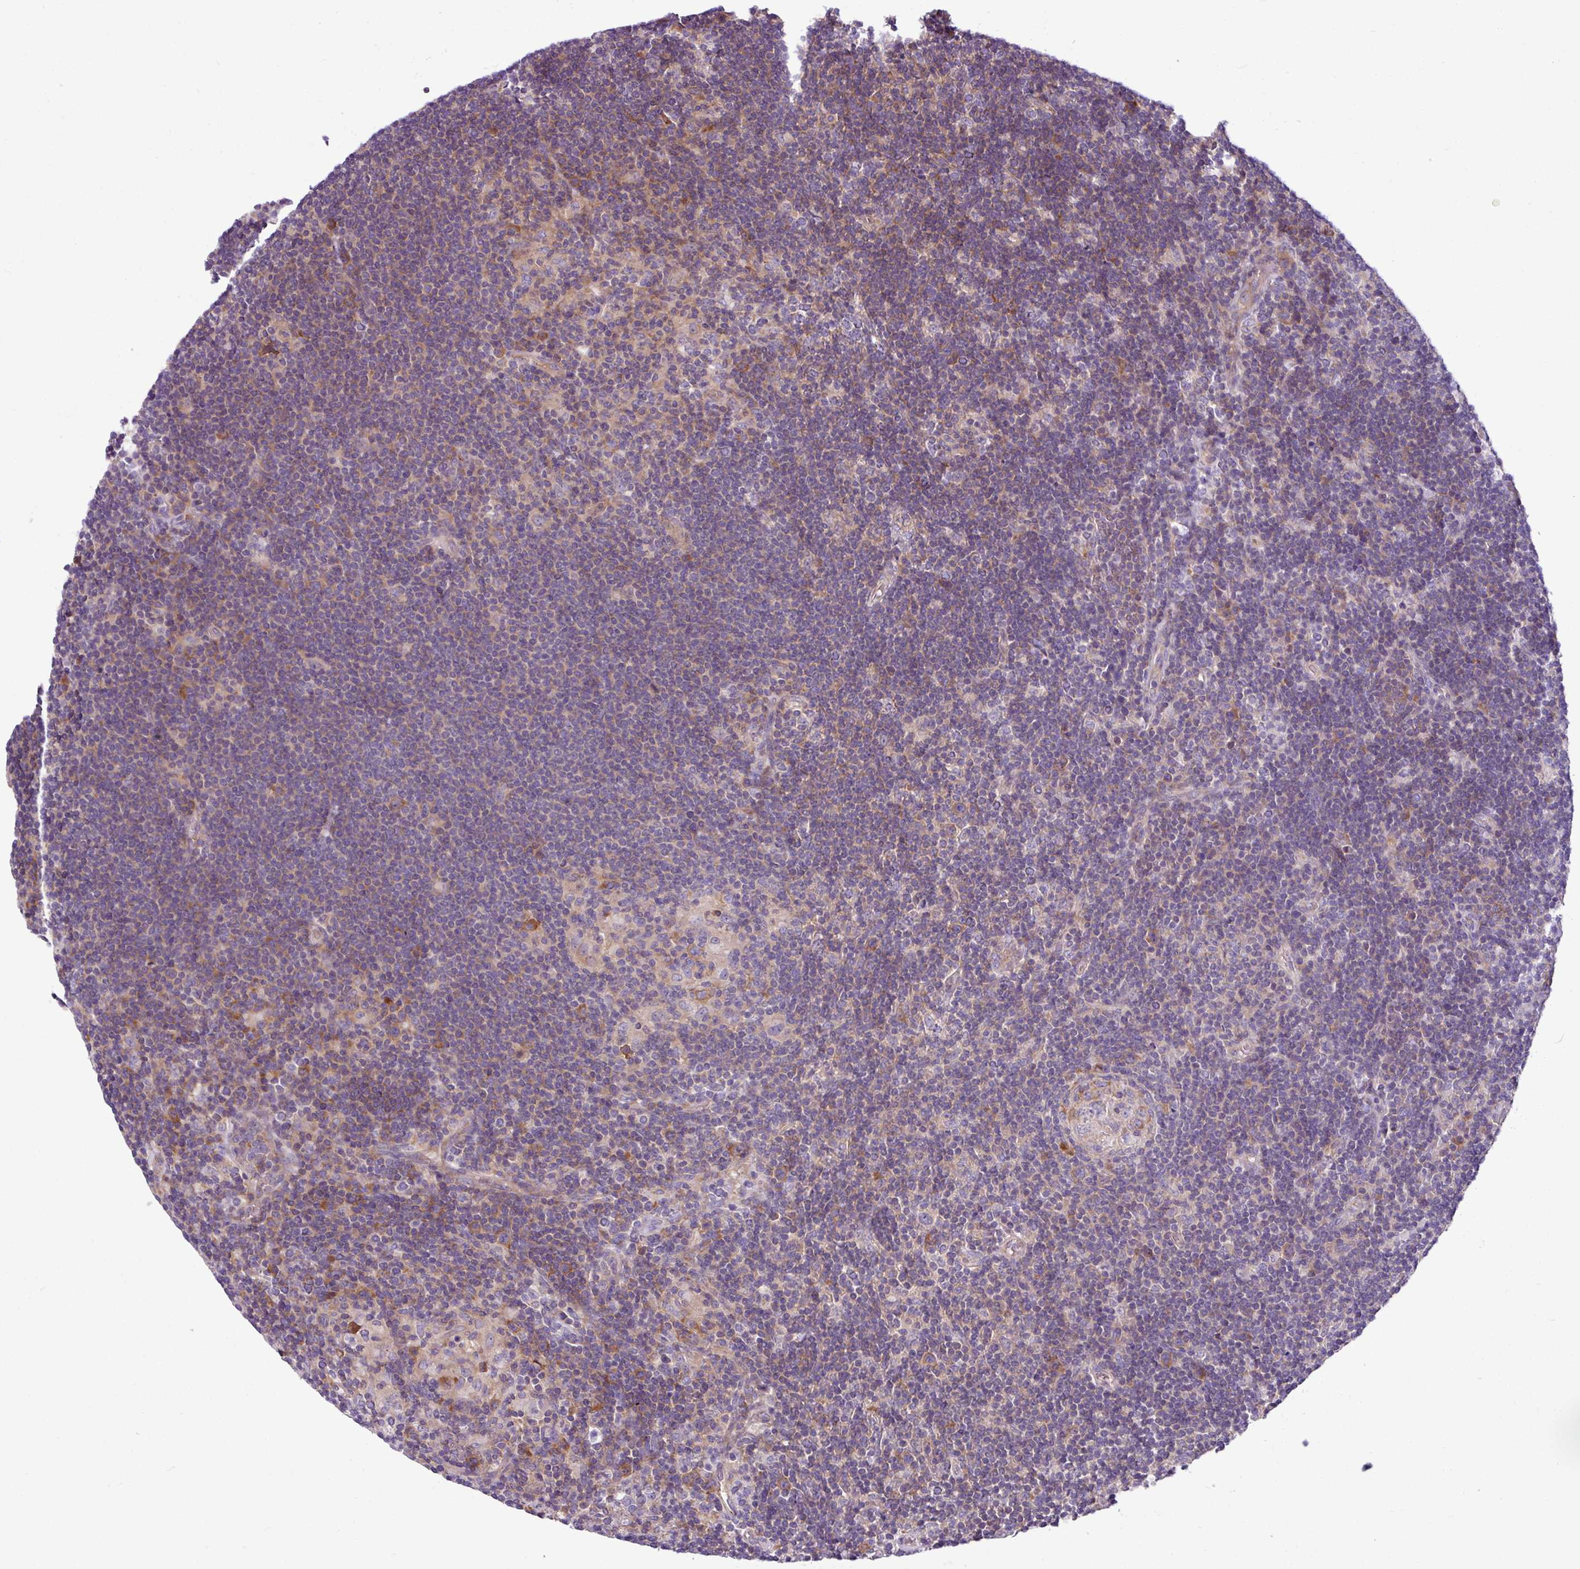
{"staining": {"intensity": "negative", "quantity": "none", "location": "none"}, "tissue": "lymphoma", "cell_type": "Tumor cells", "image_type": "cancer", "snomed": [{"axis": "morphology", "description": "Hodgkin's disease, NOS"}, {"axis": "topography", "description": "Lymph node"}], "caption": "IHC photomicrograph of human Hodgkin's disease stained for a protein (brown), which exhibits no staining in tumor cells.", "gene": "MROH2A", "patient": {"sex": "female", "age": 57}}